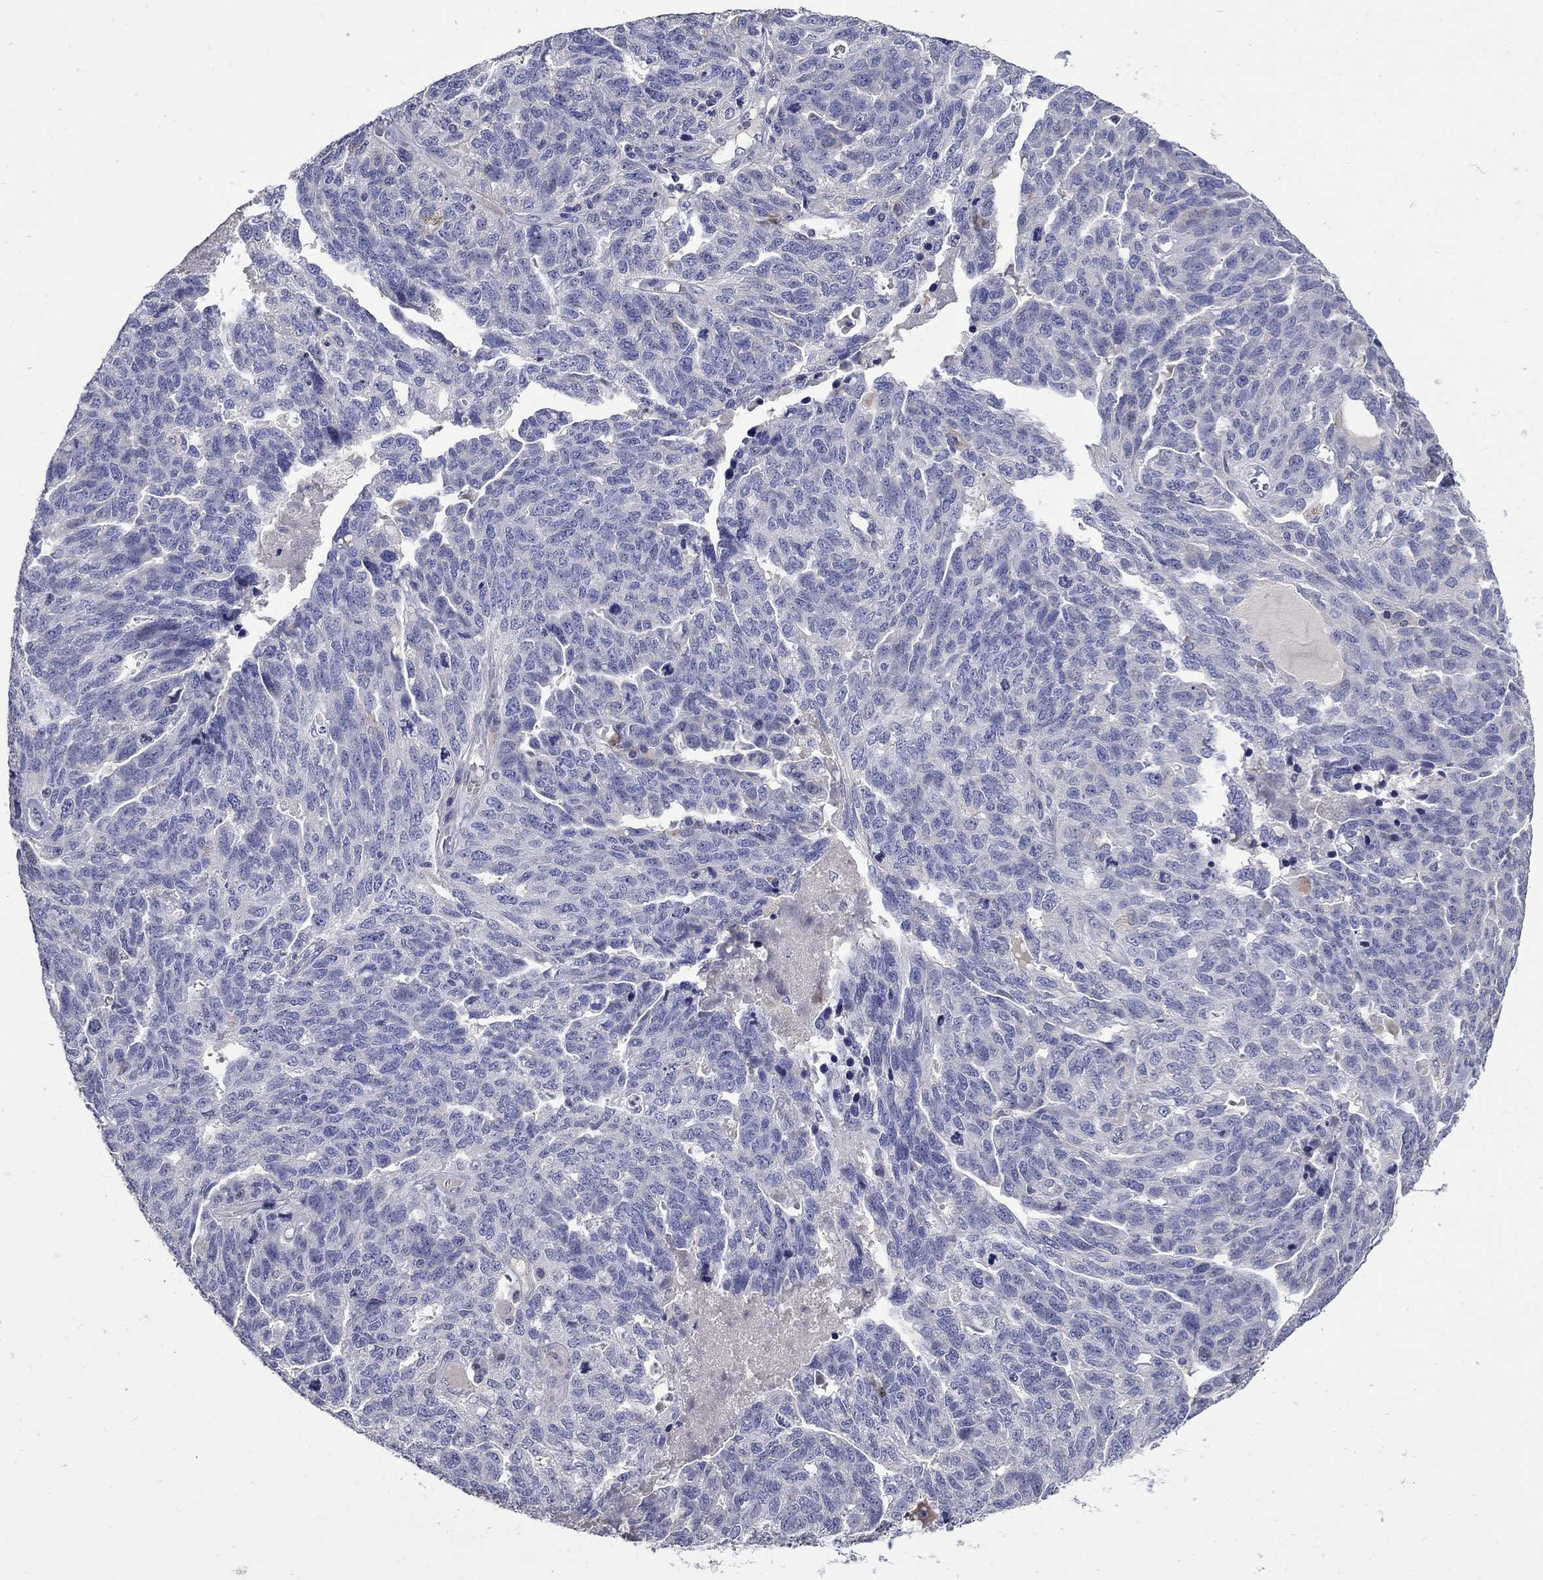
{"staining": {"intensity": "negative", "quantity": "none", "location": "none"}, "tissue": "ovarian cancer", "cell_type": "Tumor cells", "image_type": "cancer", "snomed": [{"axis": "morphology", "description": "Cystadenocarcinoma, serous, NOS"}, {"axis": "topography", "description": "Ovary"}], "caption": "Human serous cystadenocarcinoma (ovarian) stained for a protein using immunohistochemistry (IHC) displays no positivity in tumor cells.", "gene": "CETN1", "patient": {"sex": "female", "age": 71}}